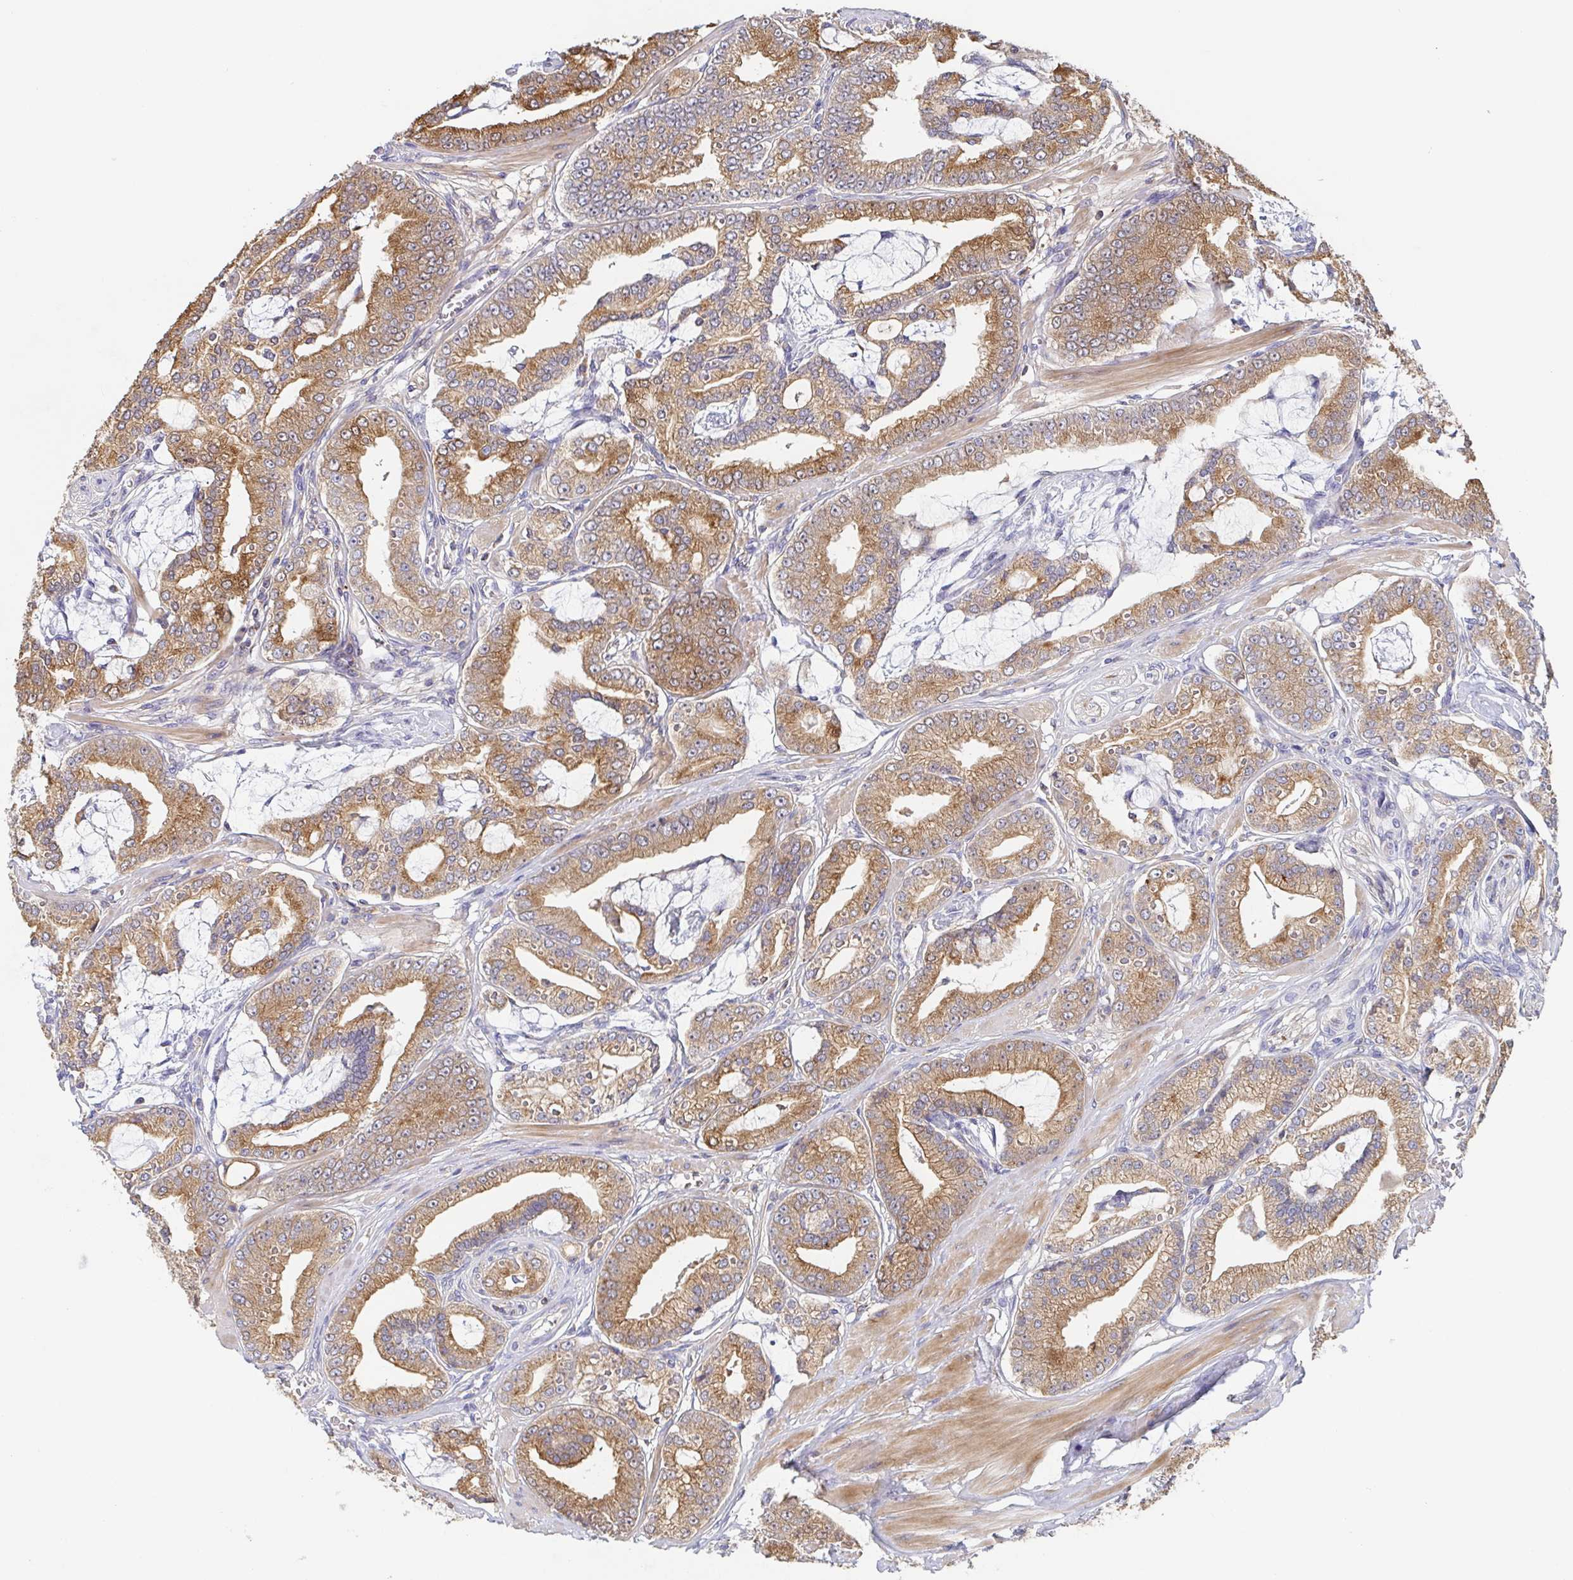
{"staining": {"intensity": "moderate", "quantity": ">75%", "location": "cytoplasmic/membranous"}, "tissue": "prostate cancer", "cell_type": "Tumor cells", "image_type": "cancer", "snomed": [{"axis": "morphology", "description": "Adenocarcinoma, High grade"}, {"axis": "topography", "description": "Prostate"}], "caption": "Tumor cells display moderate cytoplasmic/membranous positivity in about >75% of cells in prostate cancer (high-grade adenocarcinoma).", "gene": "TUFT1", "patient": {"sex": "male", "age": 71}}